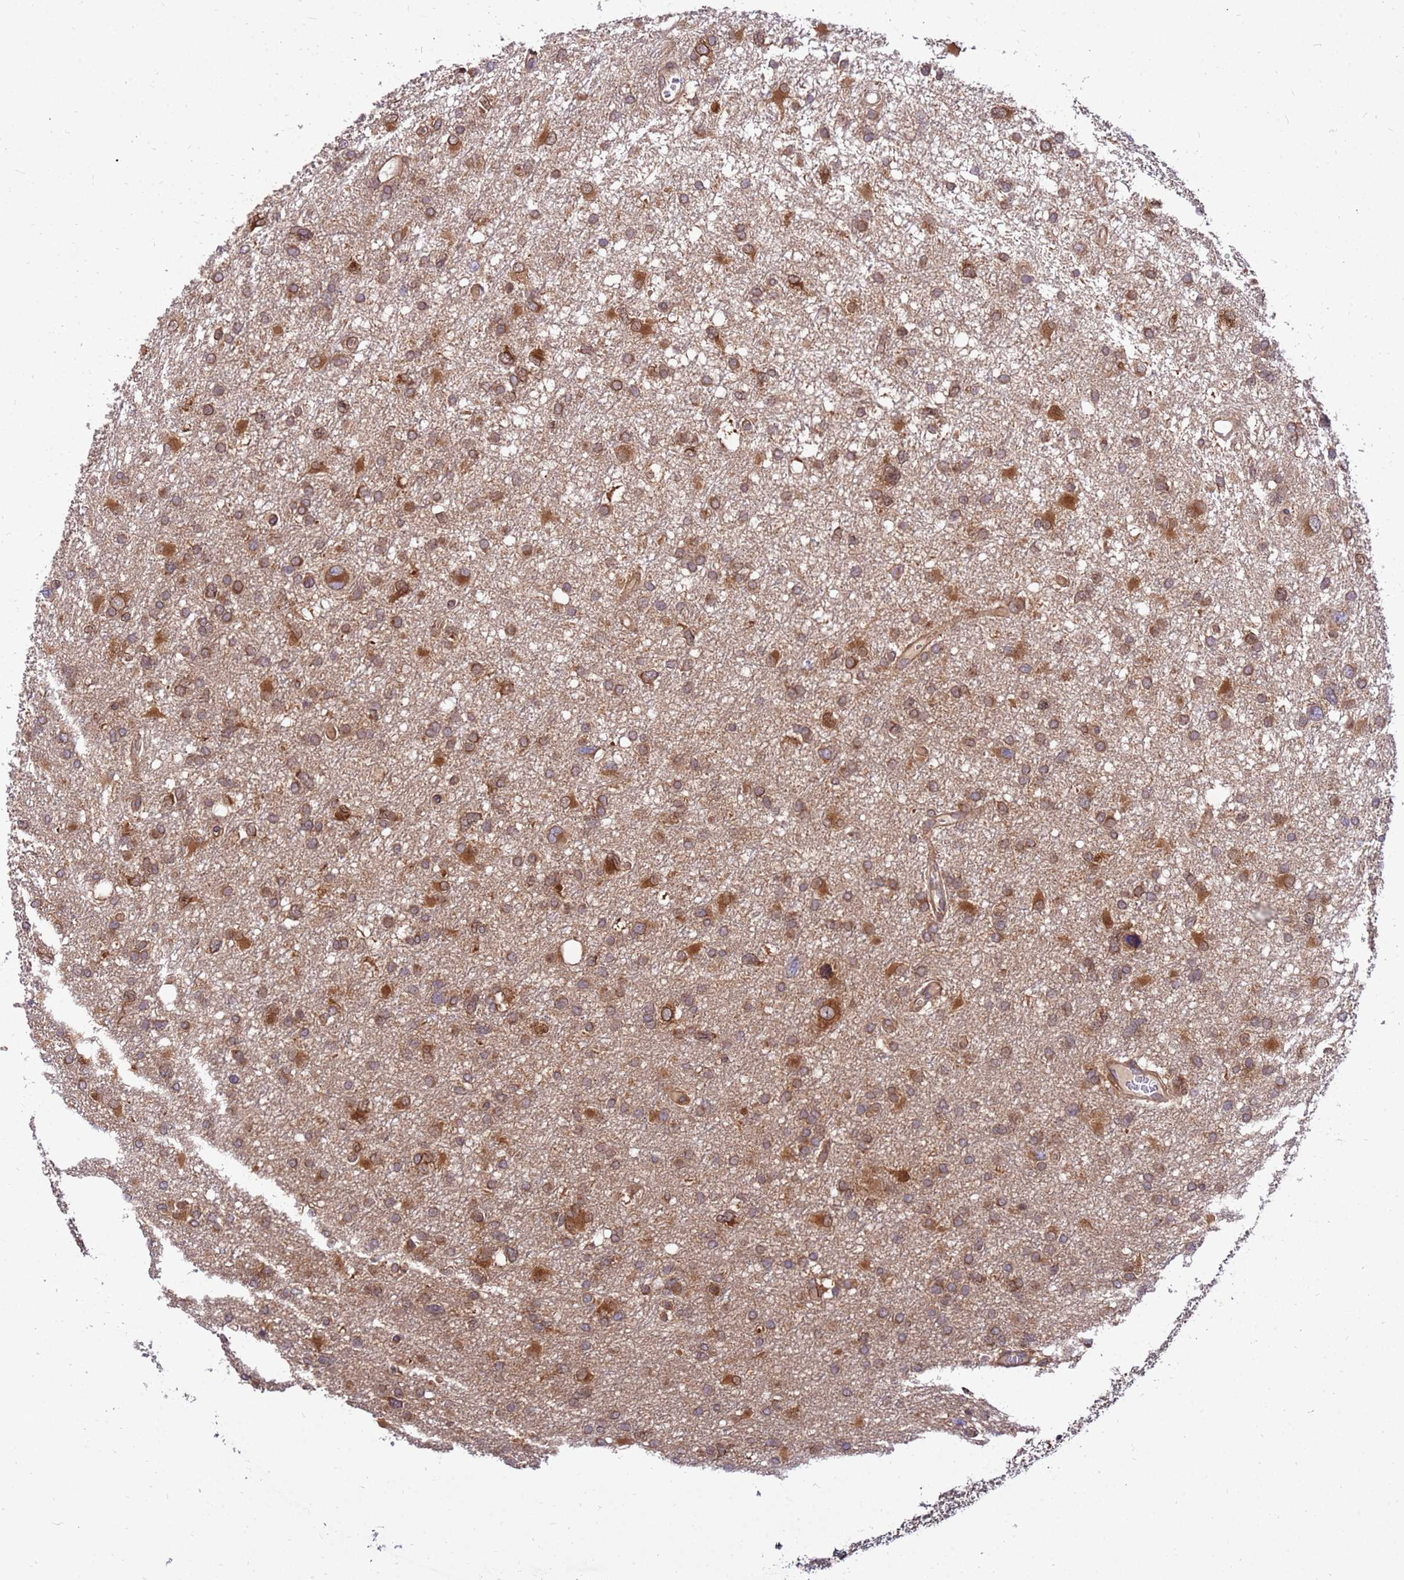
{"staining": {"intensity": "moderate", "quantity": ">75%", "location": "cytoplasmic/membranous"}, "tissue": "glioma", "cell_type": "Tumor cells", "image_type": "cancer", "snomed": [{"axis": "morphology", "description": "Glioma, malignant, High grade"}, {"axis": "topography", "description": "Brain"}], "caption": "Glioma stained with DAB immunohistochemistry shows medium levels of moderate cytoplasmic/membranous positivity in about >75% of tumor cells. The staining was performed using DAB (3,3'-diaminobenzidine) to visualize the protein expression in brown, while the nuclei were stained in blue with hematoxylin (Magnification: 20x).", "gene": "GET3", "patient": {"sex": "male", "age": 61}}